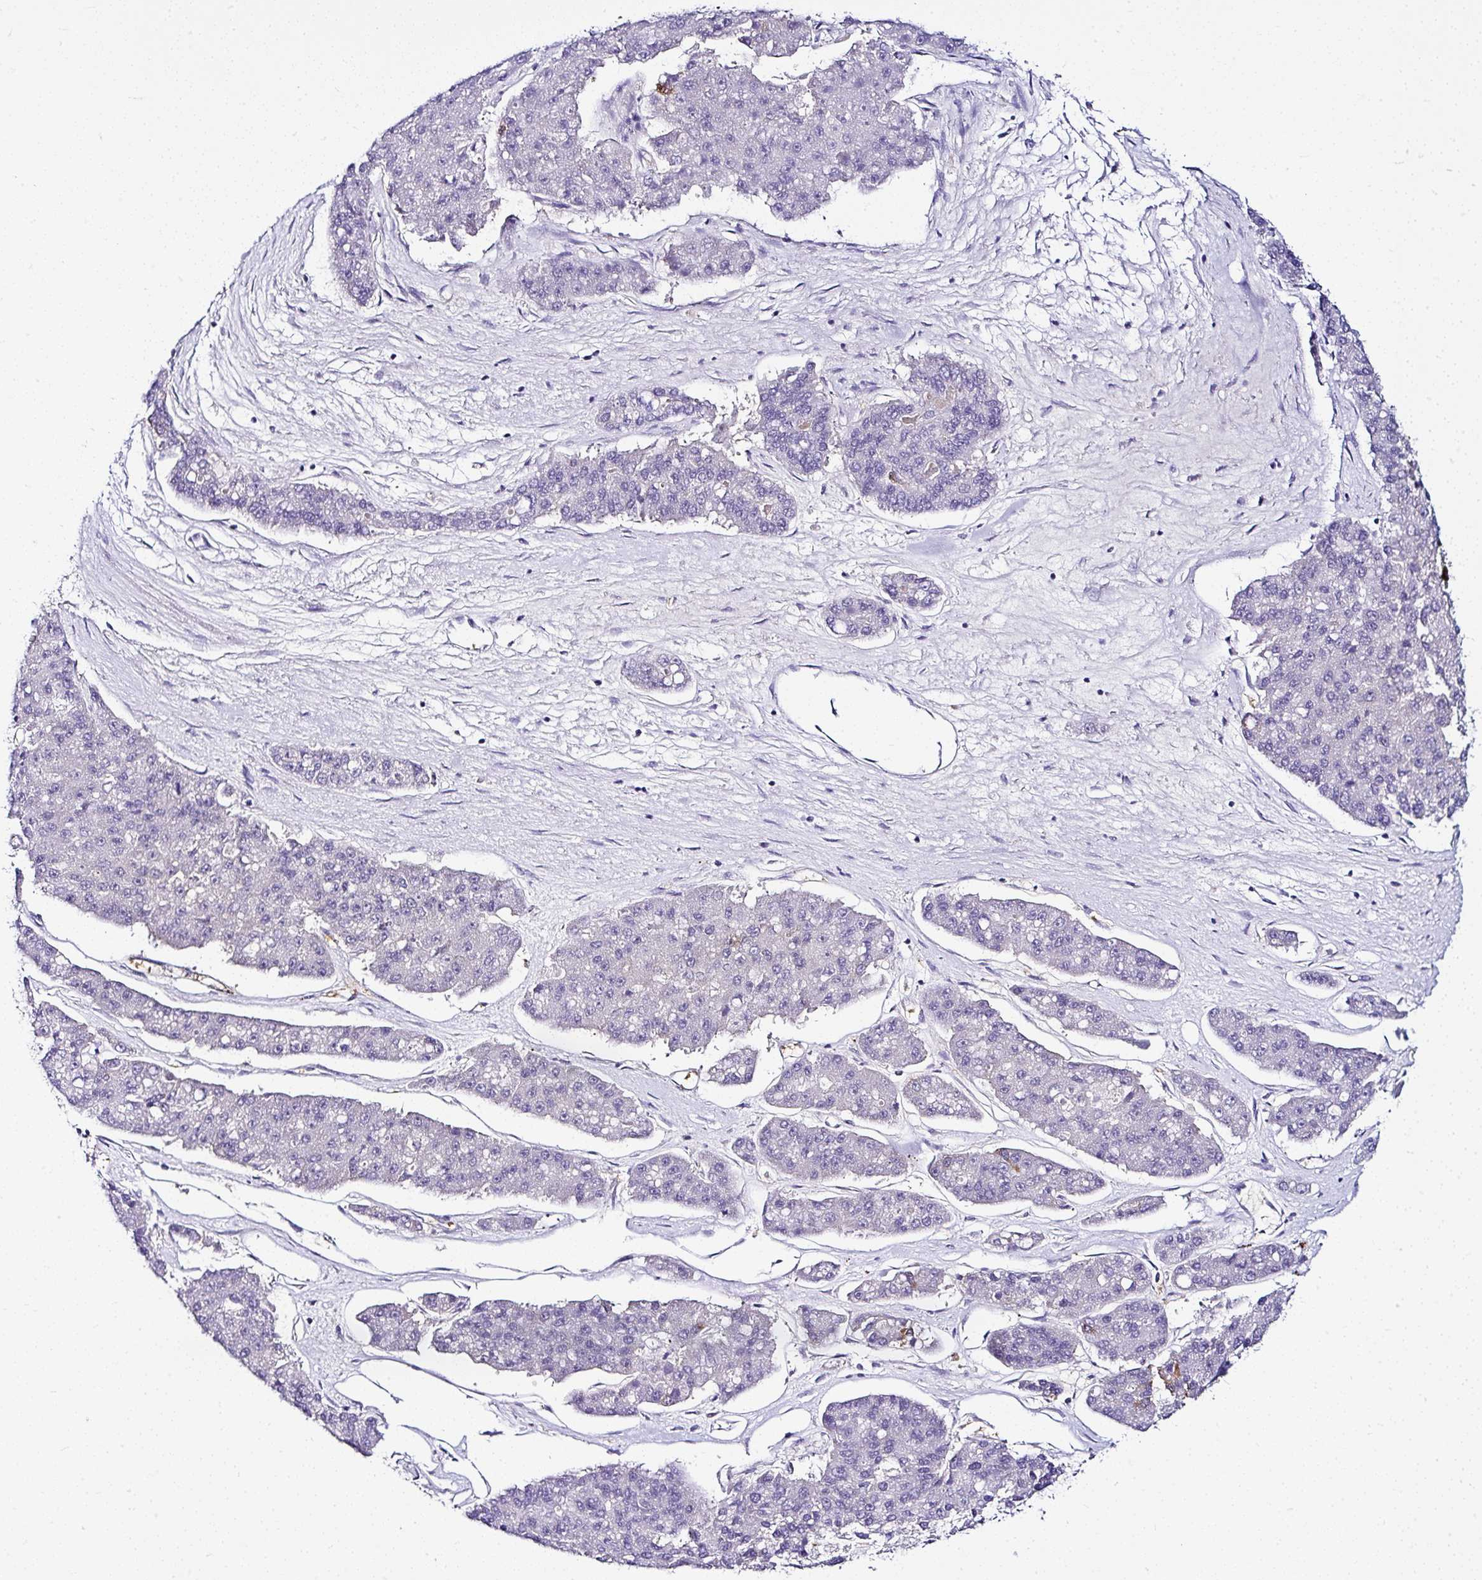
{"staining": {"intensity": "negative", "quantity": "none", "location": "none"}, "tissue": "pancreatic cancer", "cell_type": "Tumor cells", "image_type": "cancer", "snomed": [{"axis": "morphology", "description": "Adenocarcinoma, NOS"}, {"axis": "topography", "description": "Pancreas"}], "caption": "The immunohistochemistry (IHC) image has no significant positivity in tumor cells of adenocarcinoma (pancreatic) tissue. The staining was performed using DAB to visualize the protein expression in brown, while the nuclei were stained in blue with hematoxylin (Magnification: 20x).", "gene": "DEPDC5", "patient": {"sex": "male", "age": 50}}